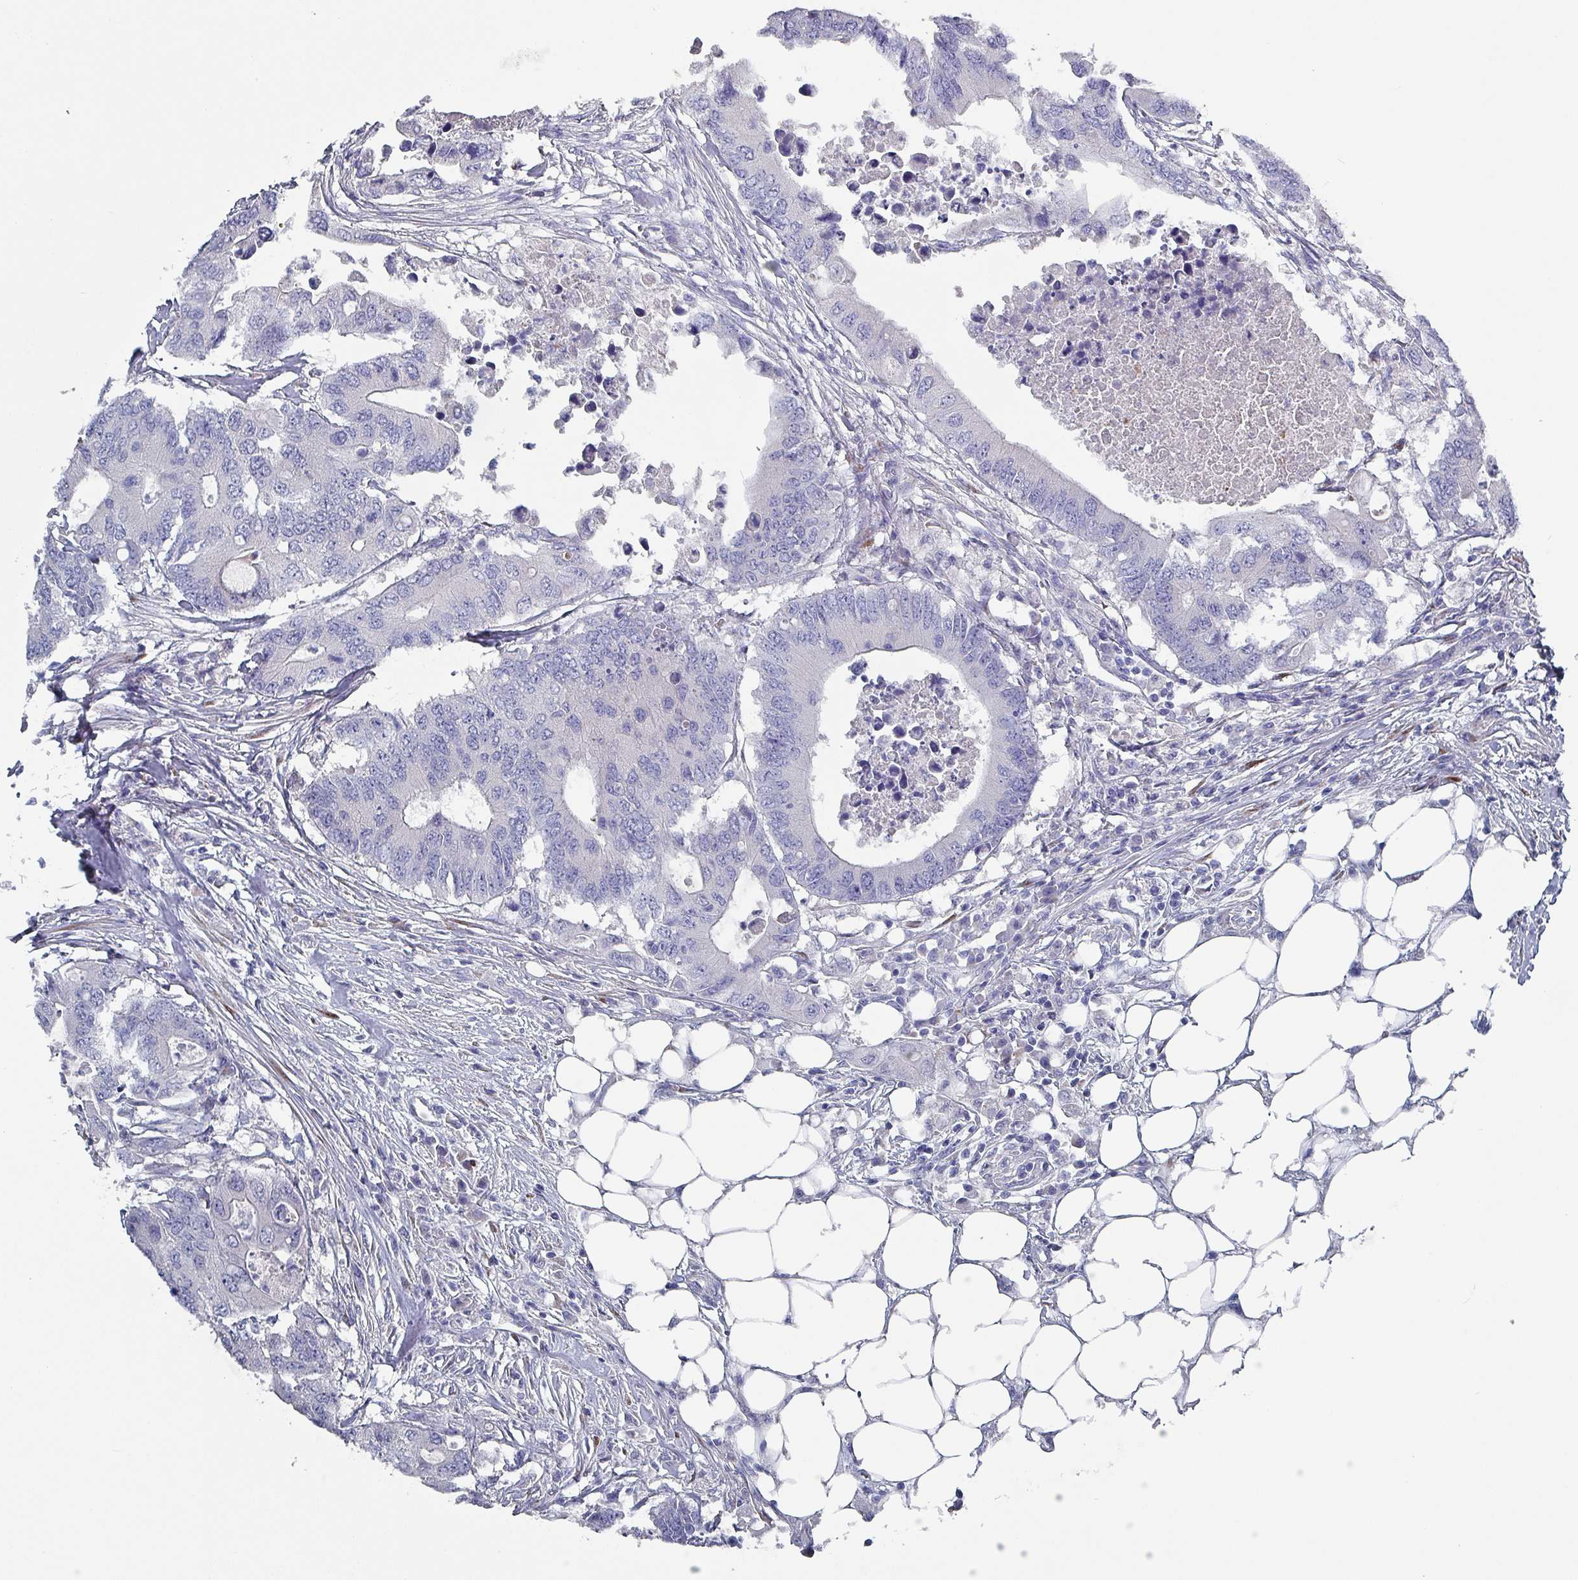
{"staining": {"intensity": "negative", "quantity": "none", "location": "none"}, "tissue": "colorectal cancer", "cell_type": "Tumor cells", "image_type": "cancer", "snomed": [{"axis": "morphology", "description": "Adenocarcinoma, NOS"}, {"axis": "topography", "description": "Colon"}], "caption": "Colorectal cancer stained for a protein using IHC displays no staining tumor cells.", "gene": "DRD5", "patient": {"sex": "male", "age": 71}}